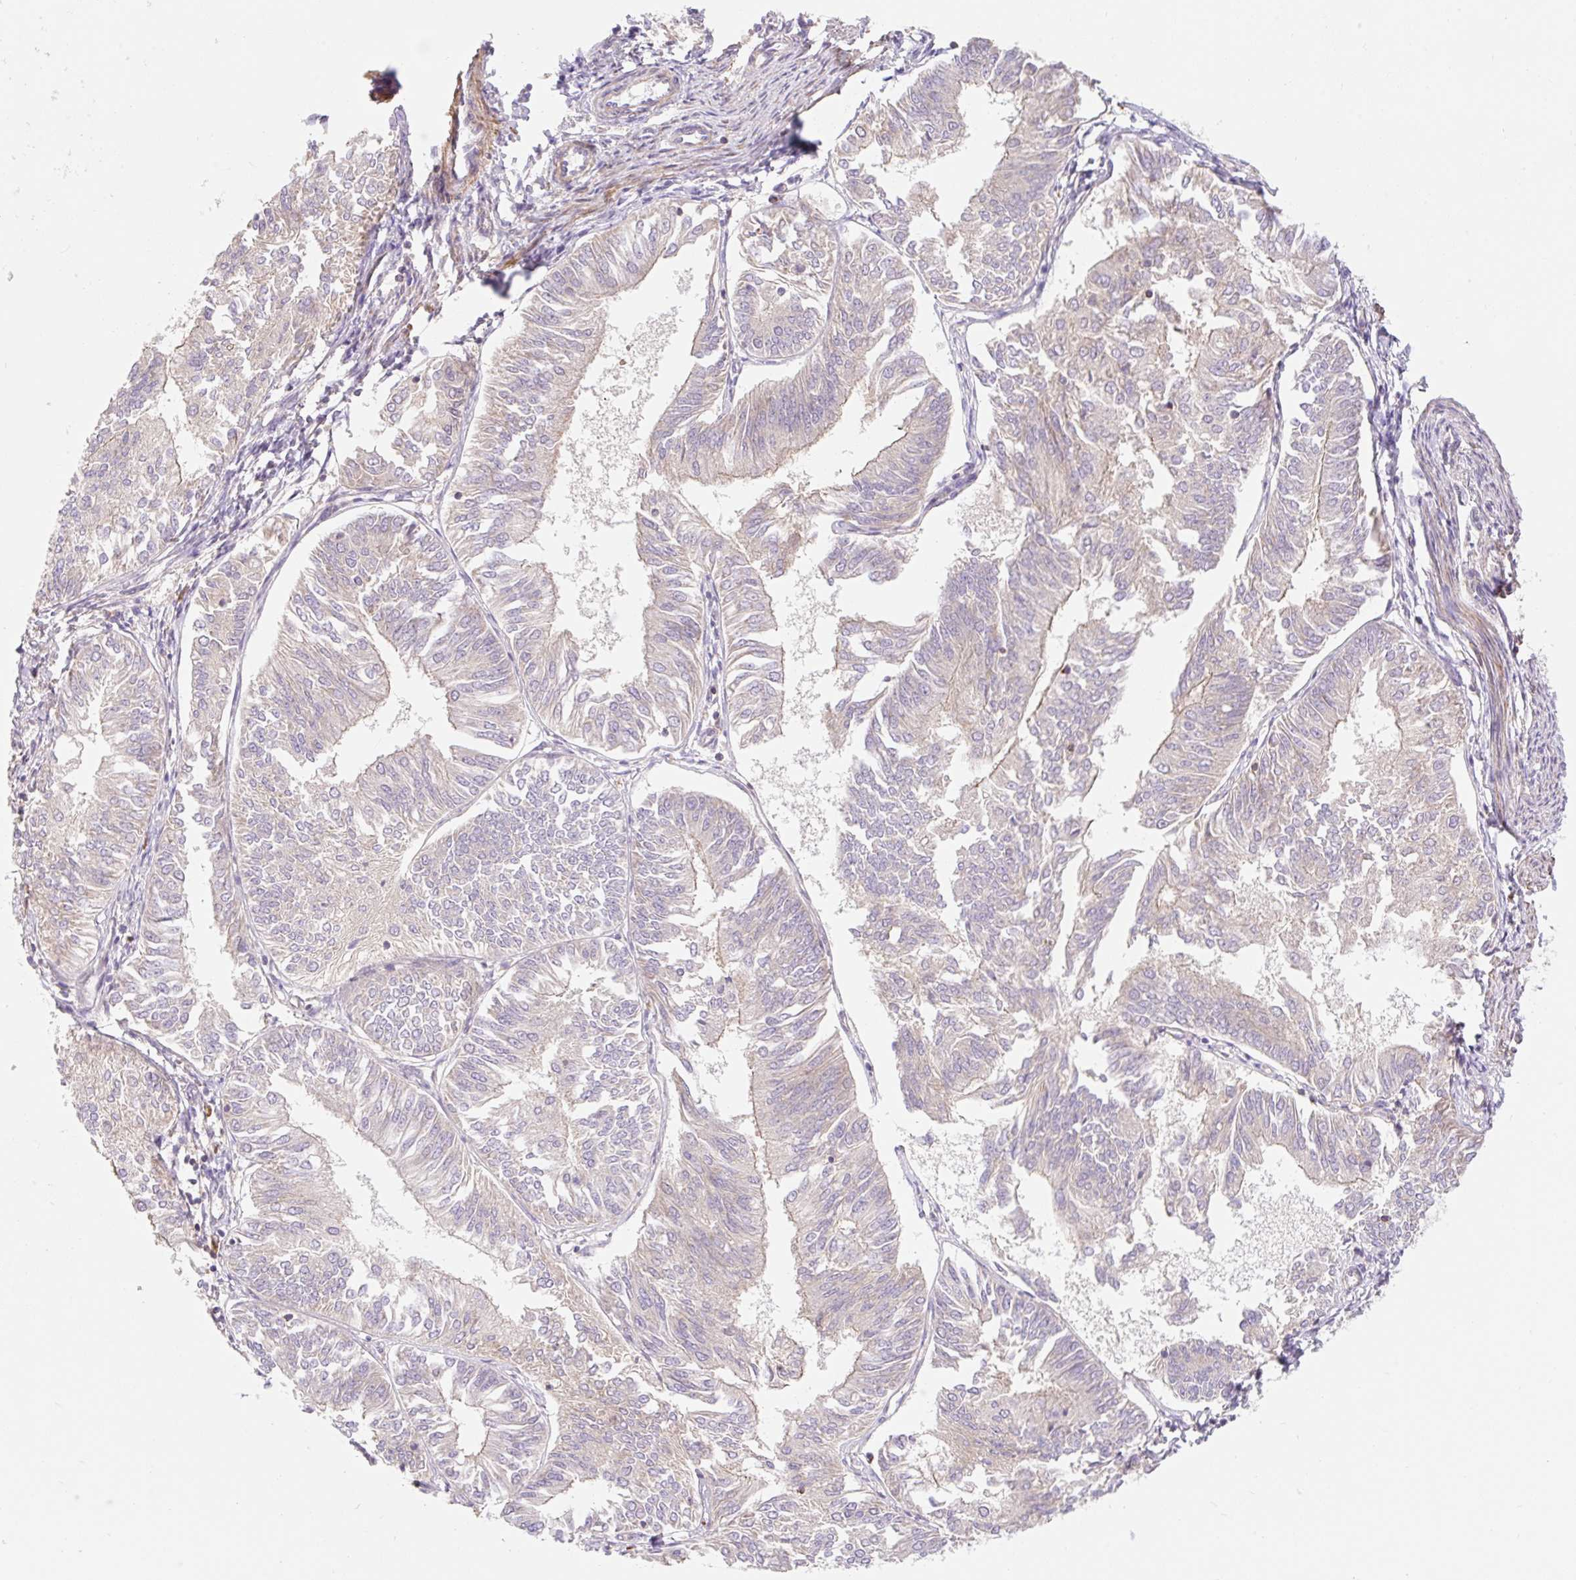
{"staining": {"intensity": "weak", "quantity": "25%-75%", "location": "cytoplasmic/membranous"}, "tissue": "endometrial cancer", "cell_type": "Tumor cells", "image_type": "cancer", "snomed": [{"axis": "morphology", "description": "Adenocarcinoma, NOS"}, {"axis": "topography", "description": "Endometrium"}], "caption": "Tumor cells display low levels of weak cytoplasmic/membranous expression in about 25%-75% of cells in human endometrial cancer (adenocarcinoma).", "gene": "EMC10", "patient": {"sex": "female", "age": 58}}